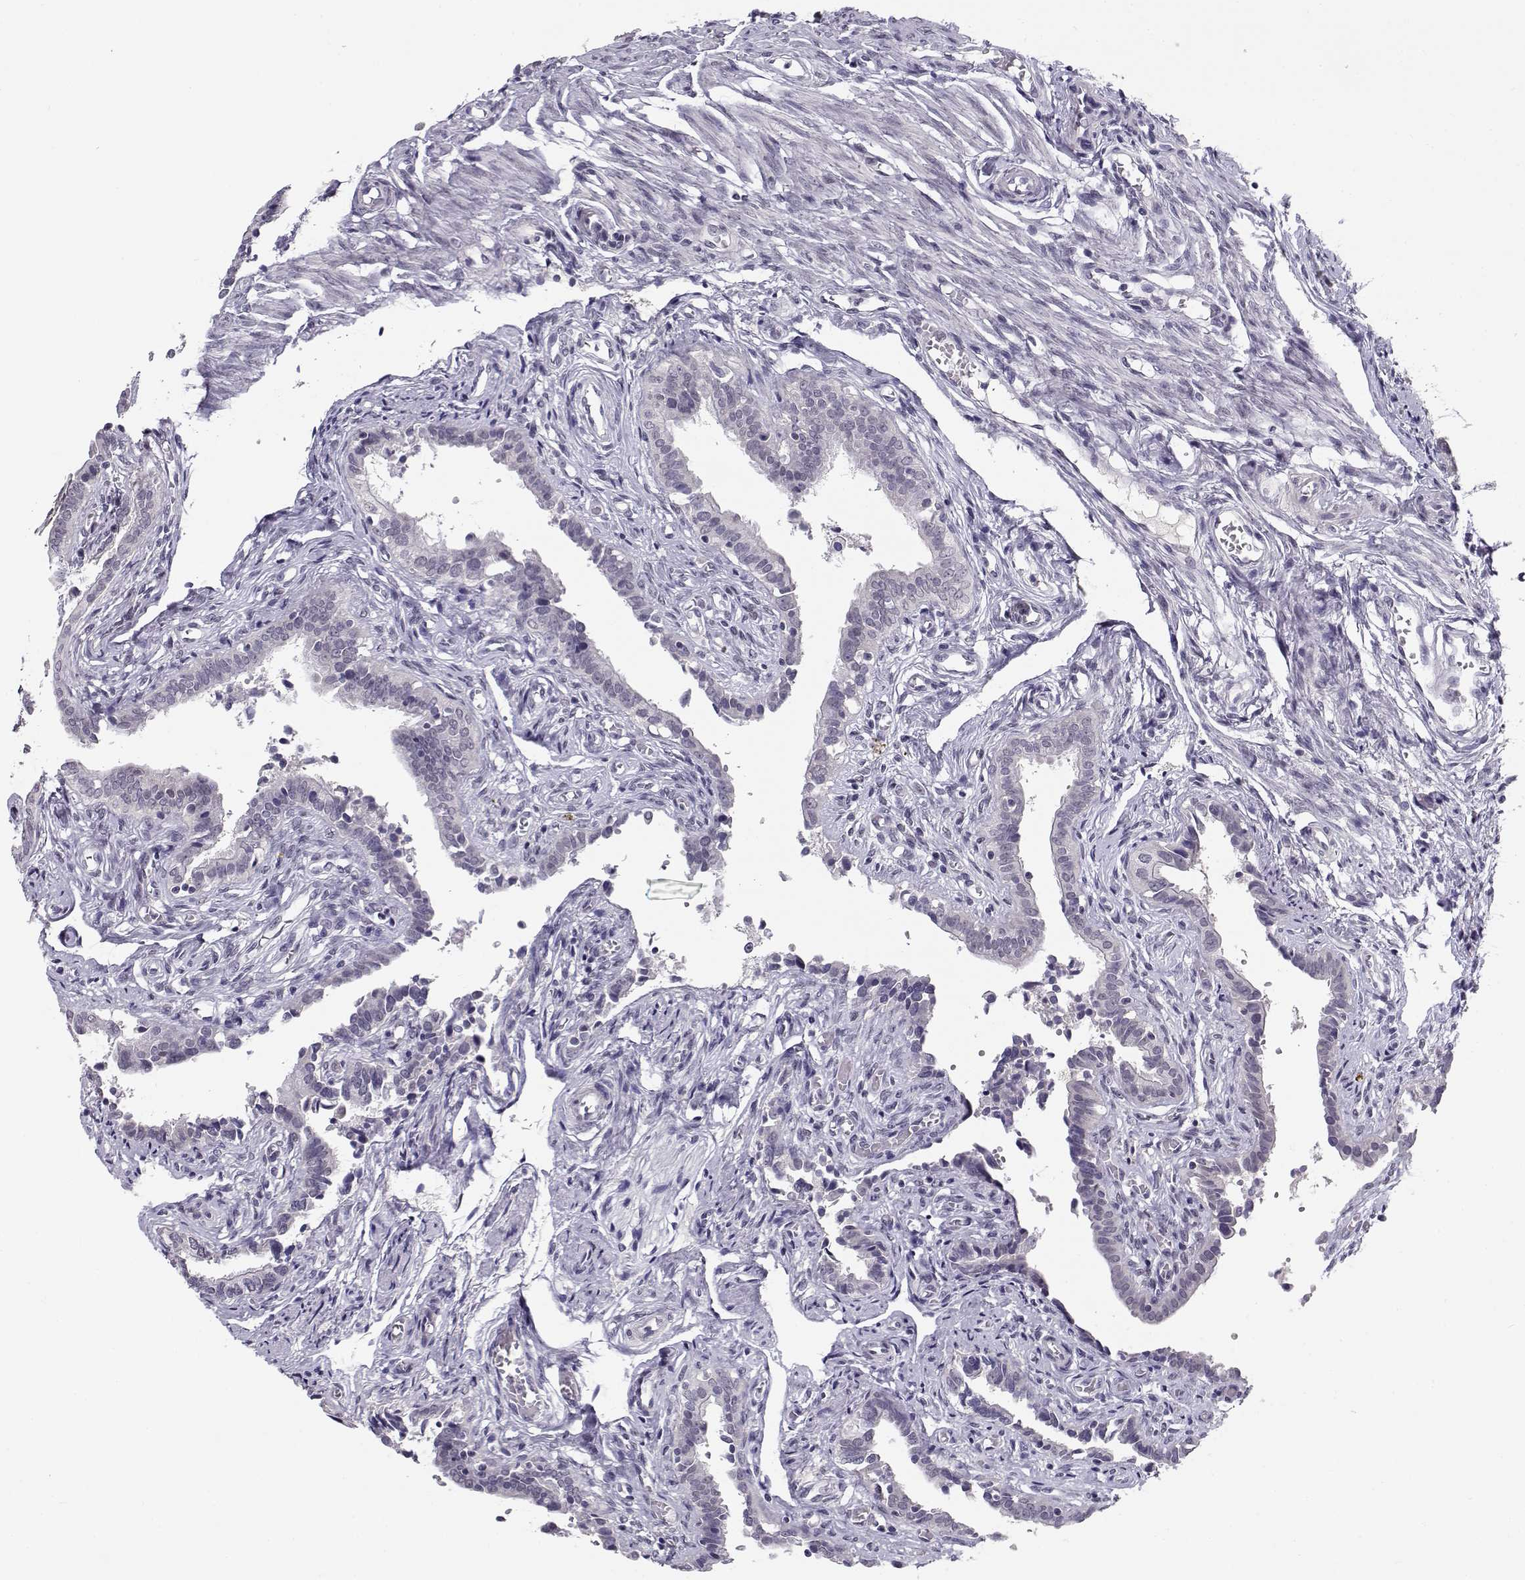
{"staining": {"intensity": "negative", "quantity": "none", "location": "none"}, "tissue": "fallopian tube", "cell_type": "Glandular cells", "image_type": "normal", "snomed": [{"axis": "morphology", "description": "Normal tissue, NOS"}, {"axis": "morphology", "description": "Carcinoma, endometroid"}, {"axis": "topography", "description": "Fallopian tube"}, {"axis": "topography", "description": "Ovary"}], "caption": "An image of human fallopian tube is negative for staining in glandular cells. (DAB immunohistochemistry with hematoxylin counter stain).", "gene": "C16orf86", "patient": {"sex": "female", "age": 42}}